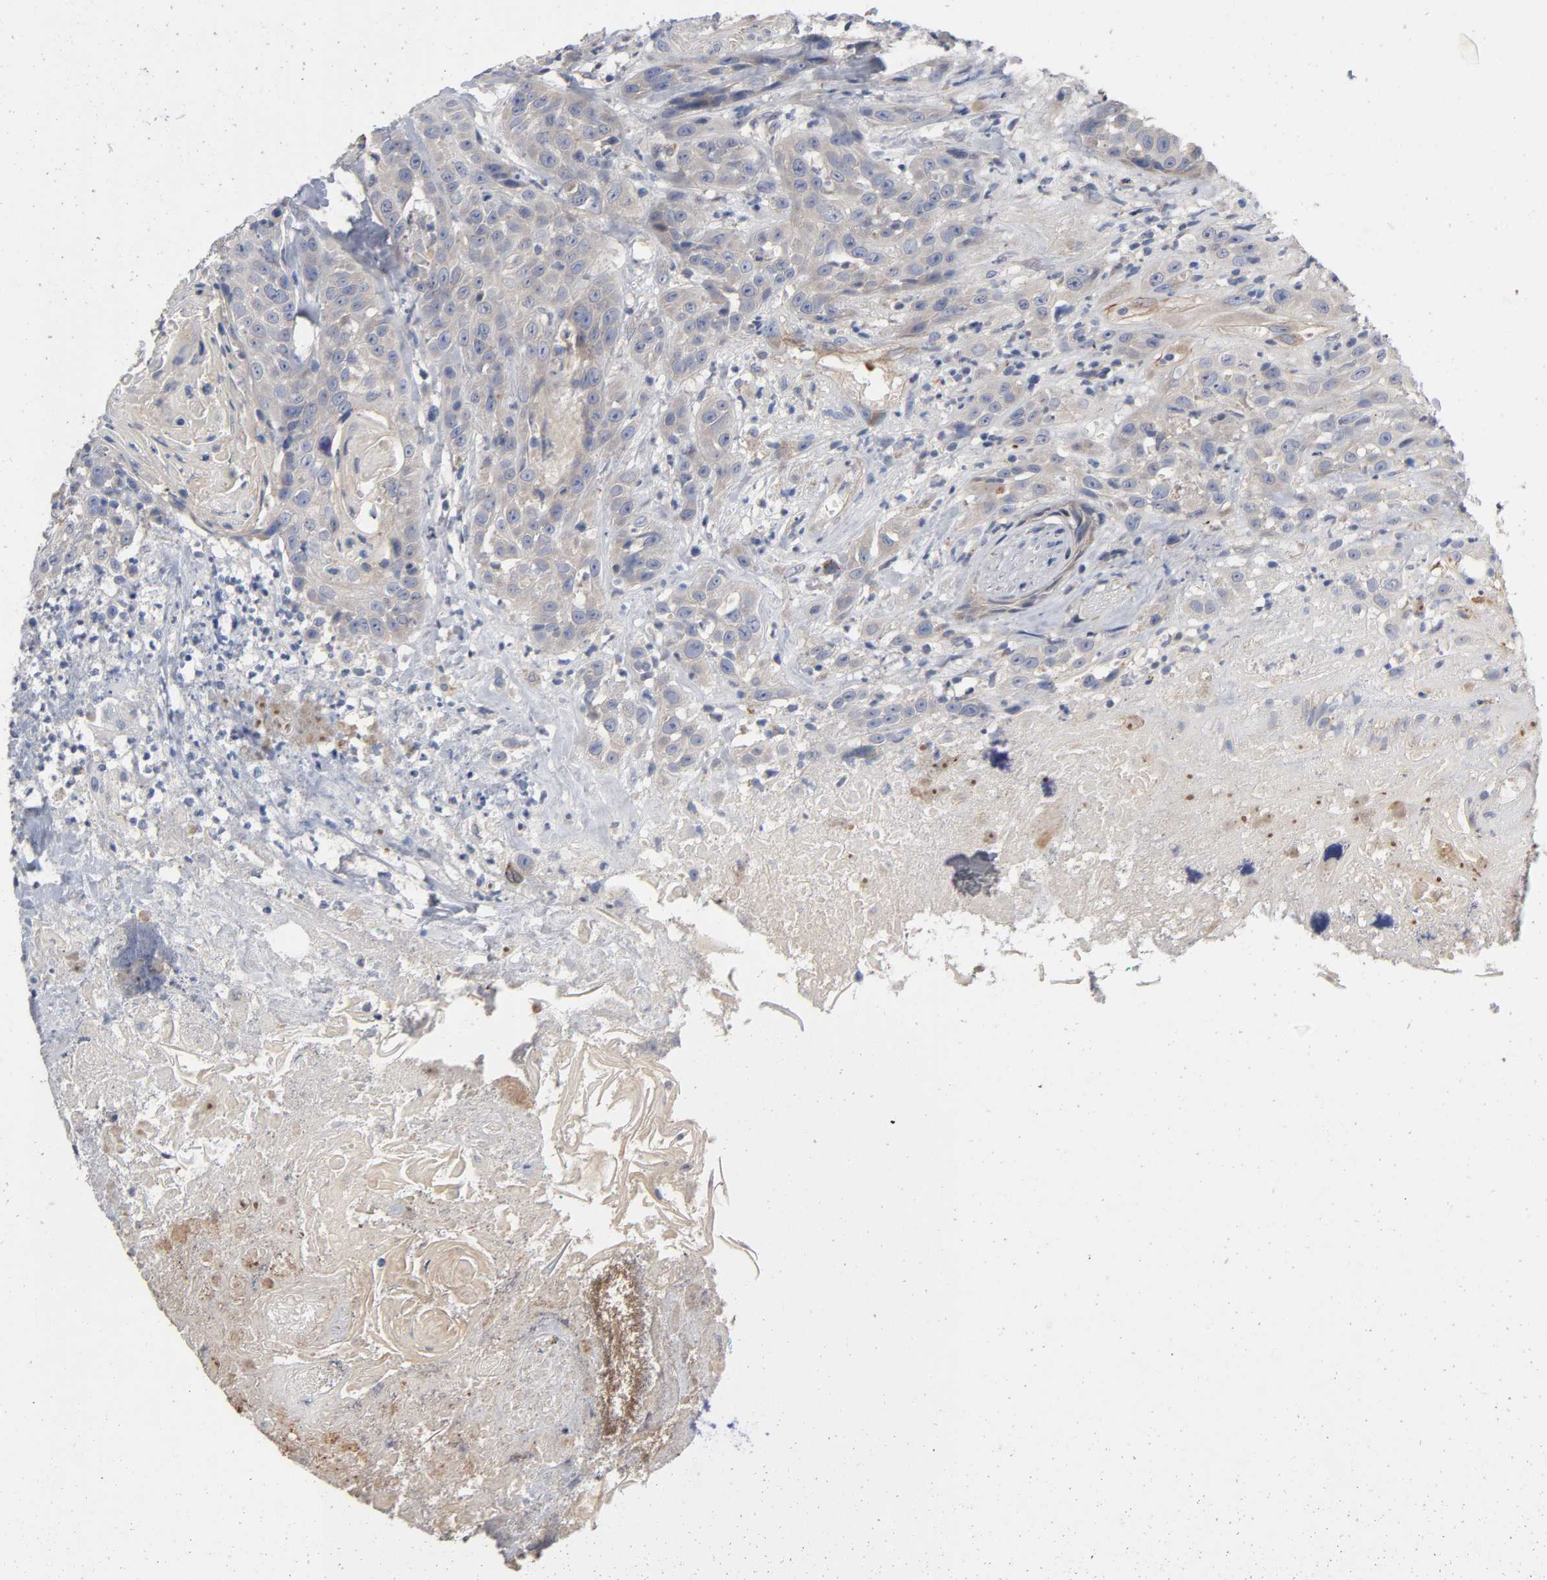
{"staining": {"intensity": "weak", "quantity": "25%-75%", "location": "cytoplasmic/membranous"}, "tissue": "head and neck cancer", "cell_type": "Tumor cells", "image_type": "cancer", "snomed": [{"axis": "morphology", "description": "Squamous cell carcinoma, NOS"}, {"axis": "topography", "description": "Head-Neck"}], "caption": "A brown stain labels weak cytoplasmic/membranous staining of a protein in human head and neck squamous cell carcinoma tumor cells.", "gene": "CCDC134", "patient": {"sex": "female", "age": 84}}